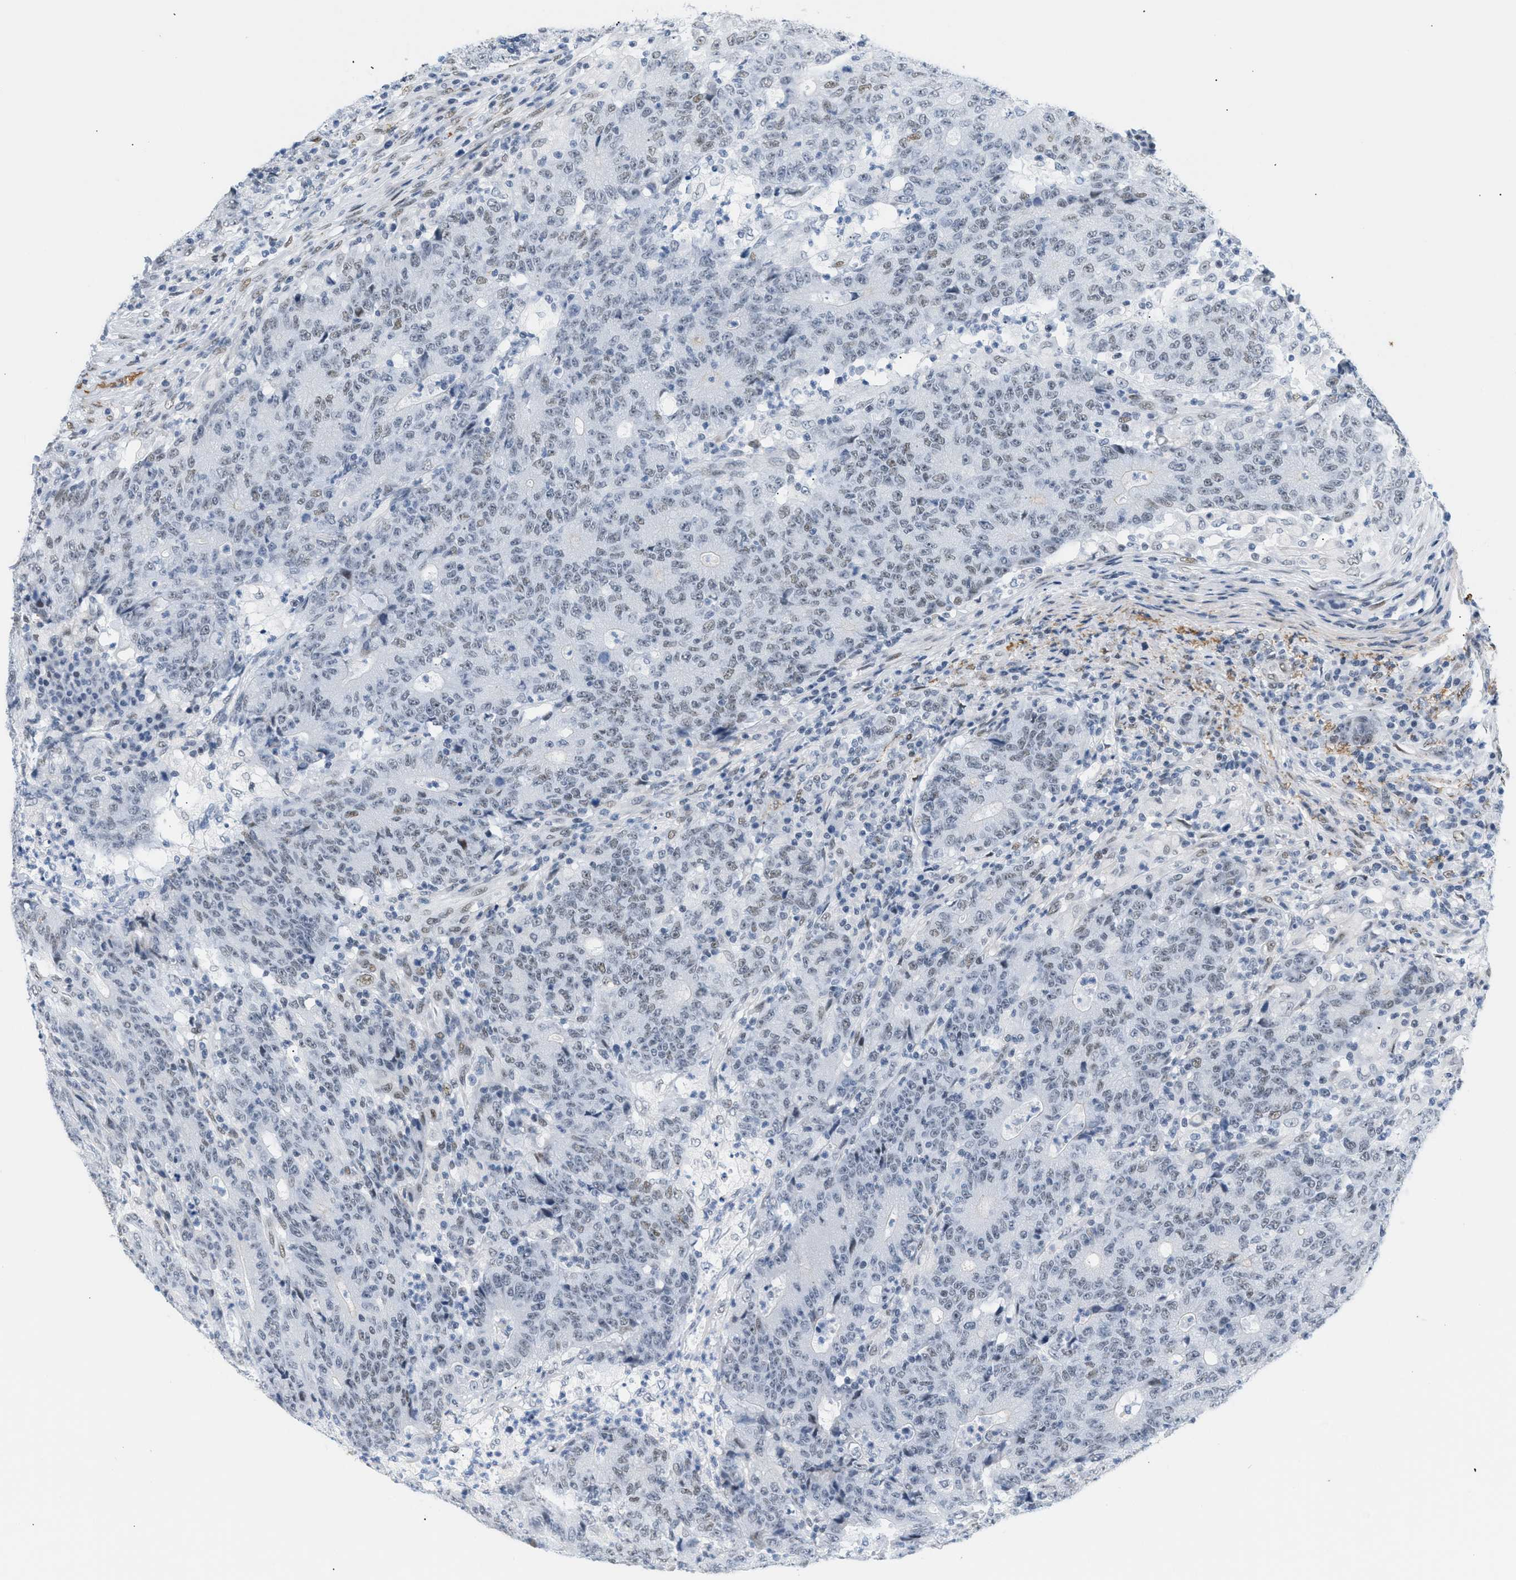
{"staining": {"intensity": "weak", "quantity": "25%-75%", "location": "nuclear"}, "tissue": "colorectal cancer", "cell_type": "Tumor cells", "image_type": "cancer", "snomed": [{"axis": "morphology", "description": "Normal tissue, NOS"}, {"axis": "morphology", "description": "Adenocarcinoma, NOS"}, {"axis": "topography", "description": "Colon"}], "caption": "Tumor cells demonstrate weak nuclear staining in approximately 25%-75% of cells in colorectal adenocarcinoma. (IHC, brightfield microscopy, high magnification).", "gene": "ELN", "patient": {"sex": "female", "age": 75}}